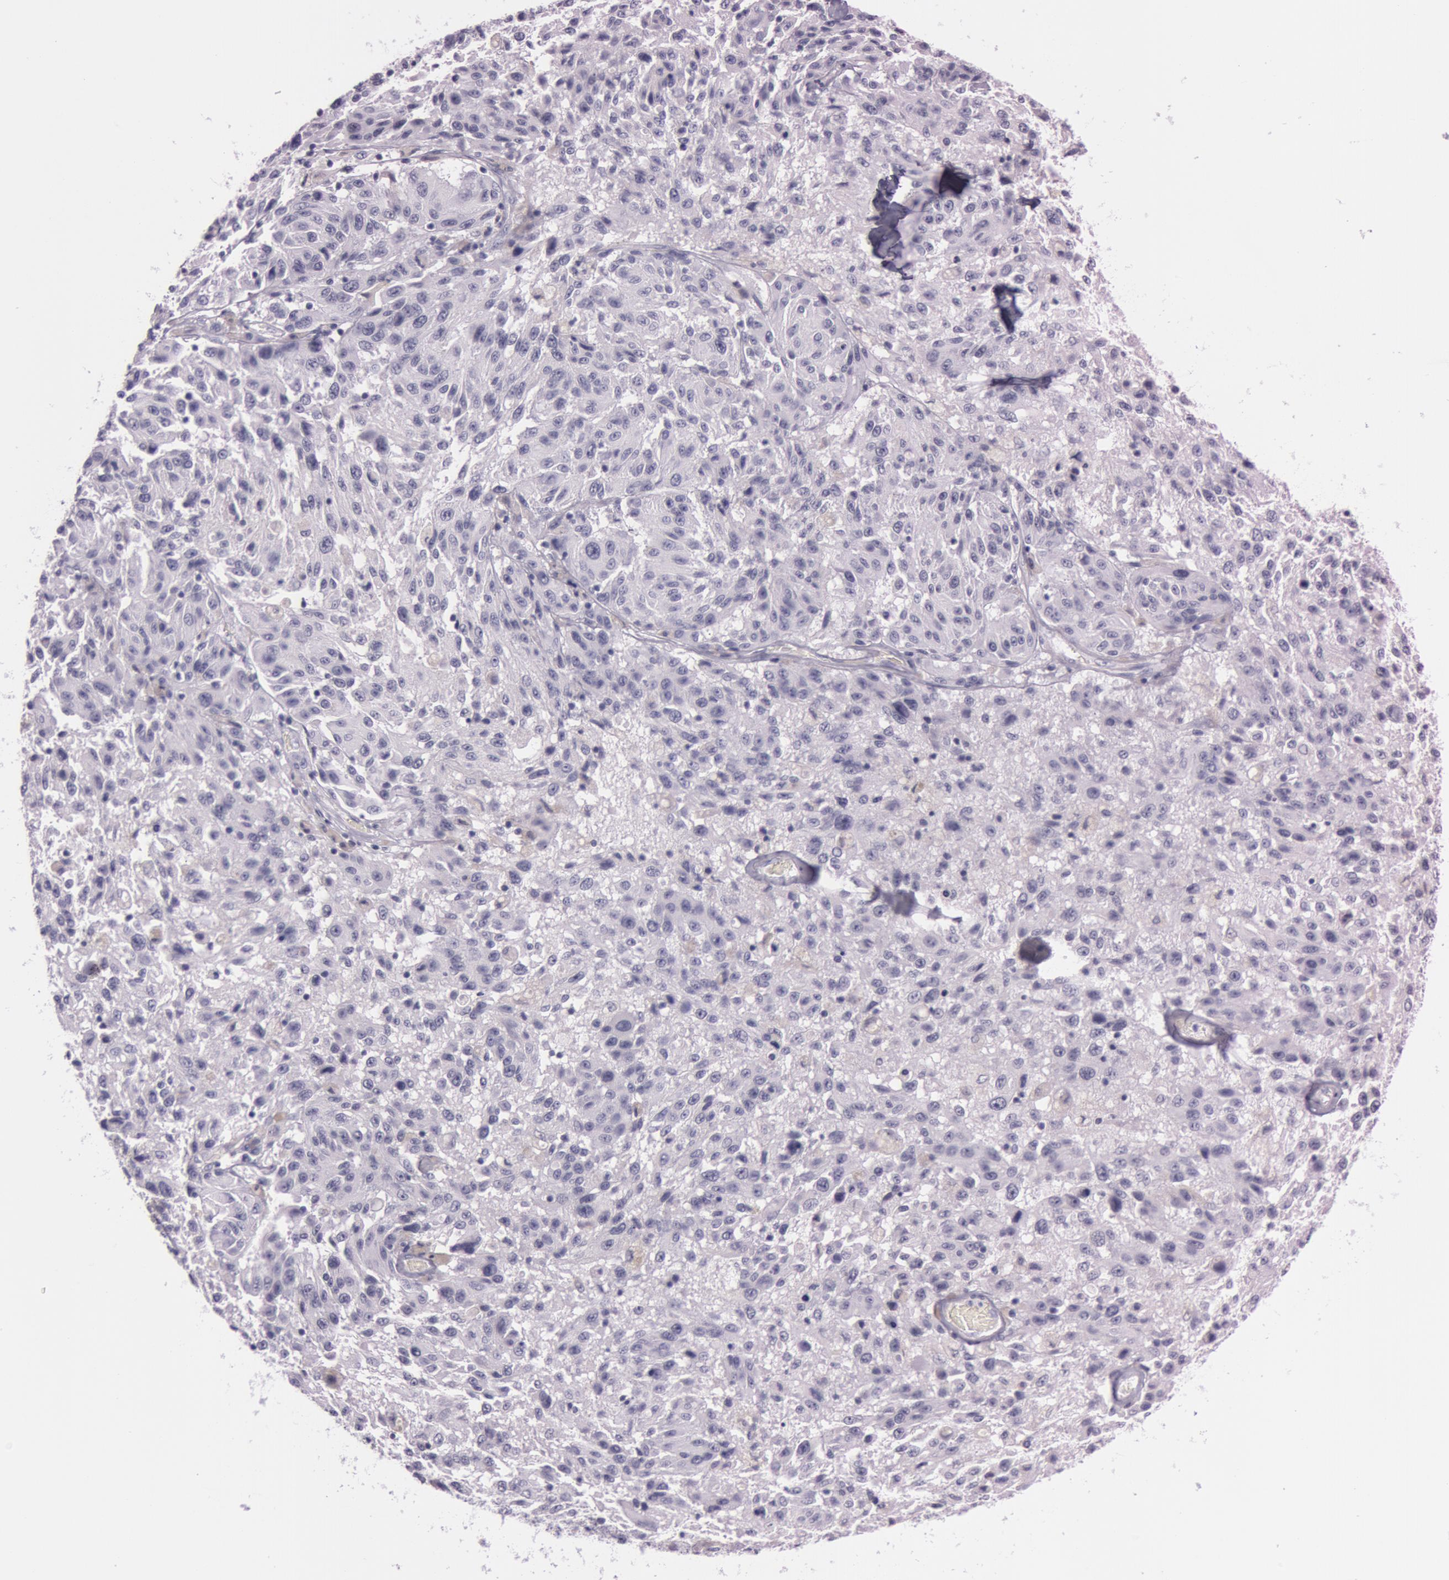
{"staining": {"intensity": "negative", "quantity": "none", "location": "none"}, "tissue": "melanoma", "cell_type": "Tumor cells", "image_type": "cancer", "snomed": [{"axis": "morphology", "description": "Malignant melanoma, NOS"}, {"axis": "topography", "description": "Skin"}], "caption": "Immunohistochemical staining of human malignant melanoma demonstrates no significant expression in tumor cells.", "gene": "S100A7", "patient": {"sex": "female", "age": 77}}